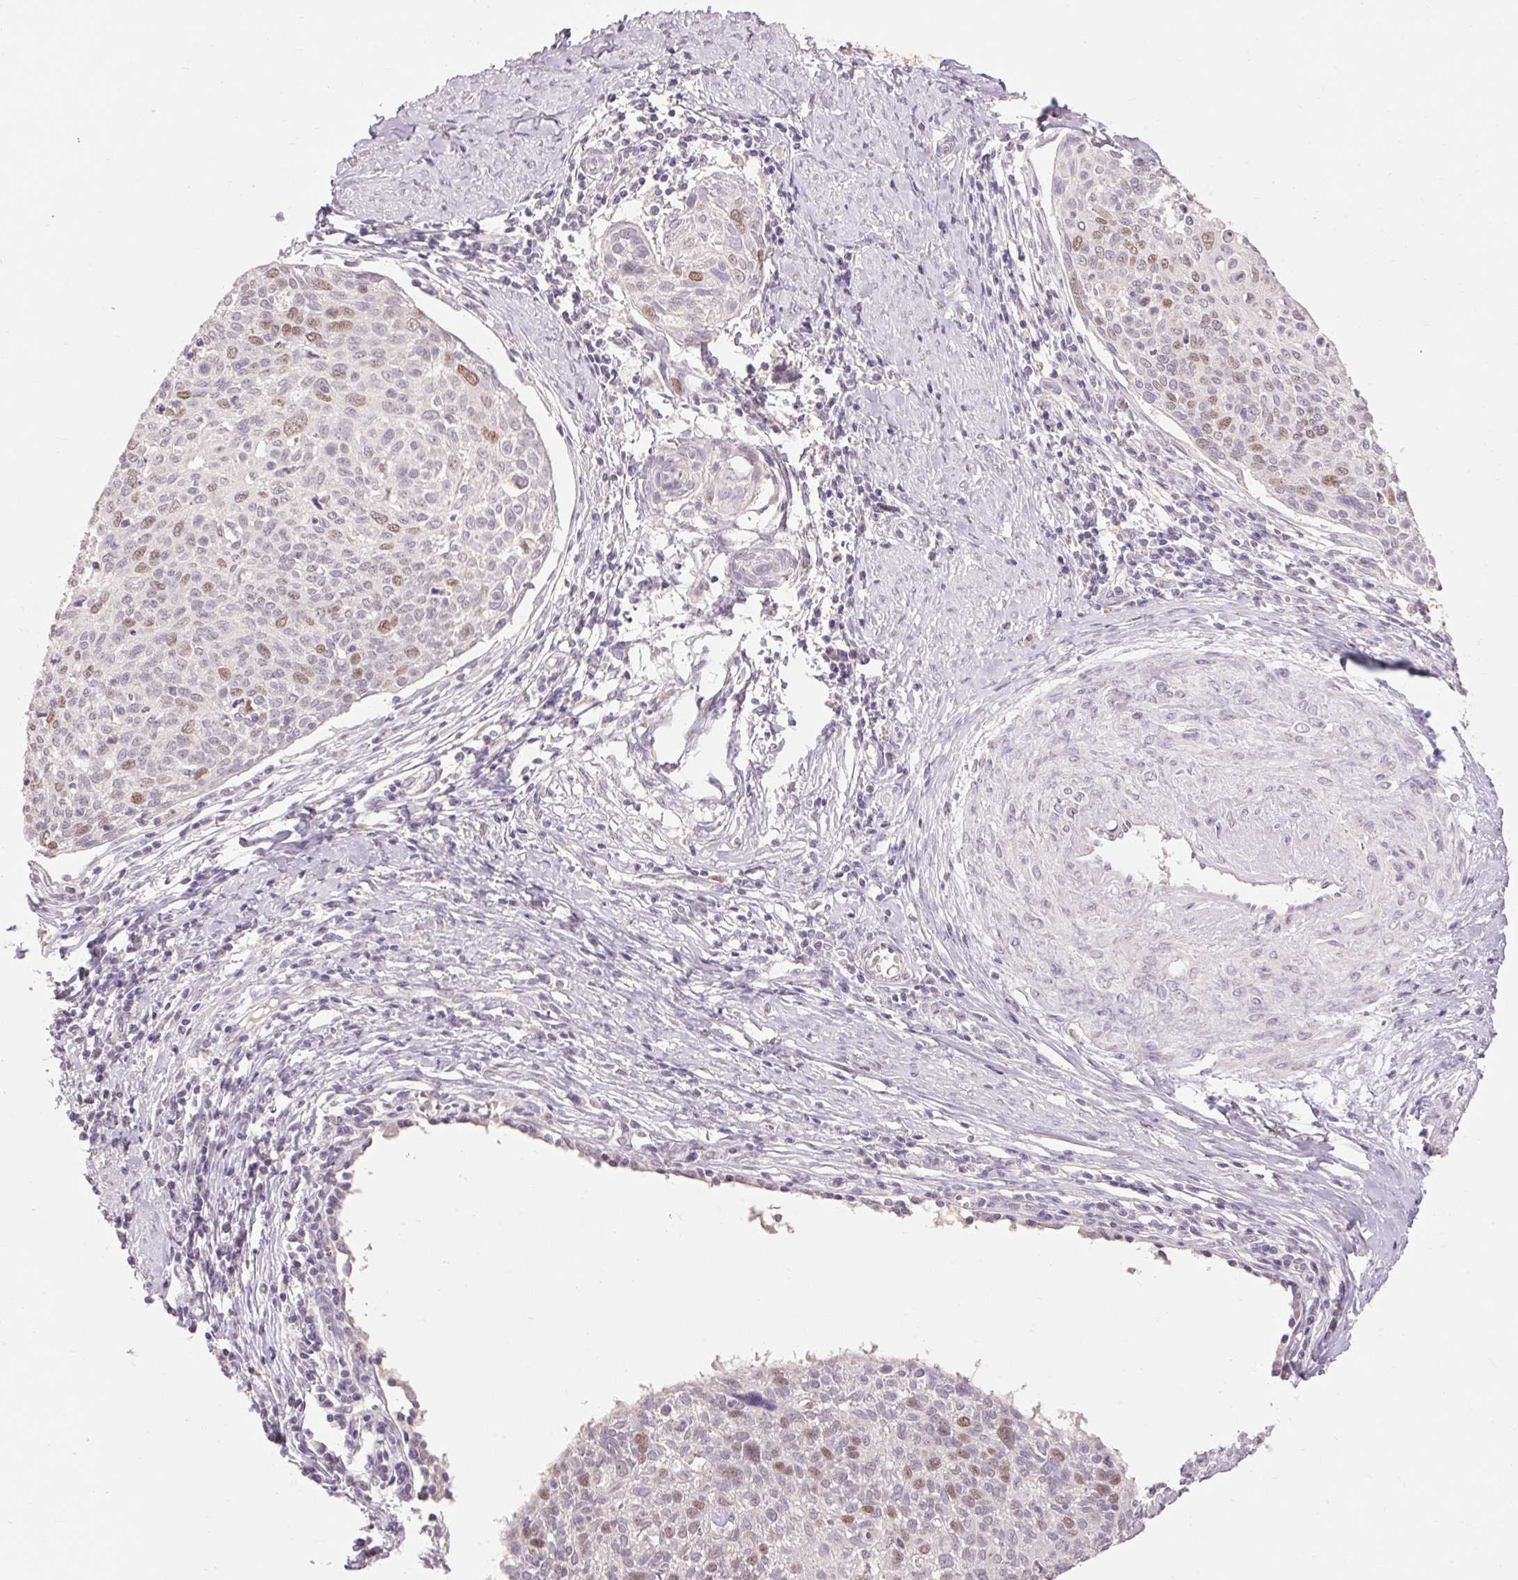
{"staining": {"intensity": "moderate", "quantity": "25%-75%", "location": "nuclear"}, "tissue": "cervical cancer", "cell_type": "Tumor cells", "image_type": "cancer", "snomed": [{"axis": "morphology", "description": "Squamous cell carcinoma, NOS"}, {"axis": "topography", "description": "Cervix"}], "caption": "Immunohistochemistry (IHC) (DAB) staining of cervical cancer exhibits moderate nuclear protein expression in about 25%-75% of tumor cells.", "gene": "SKP2", "patient": {"sex": "female", "age": 49}}